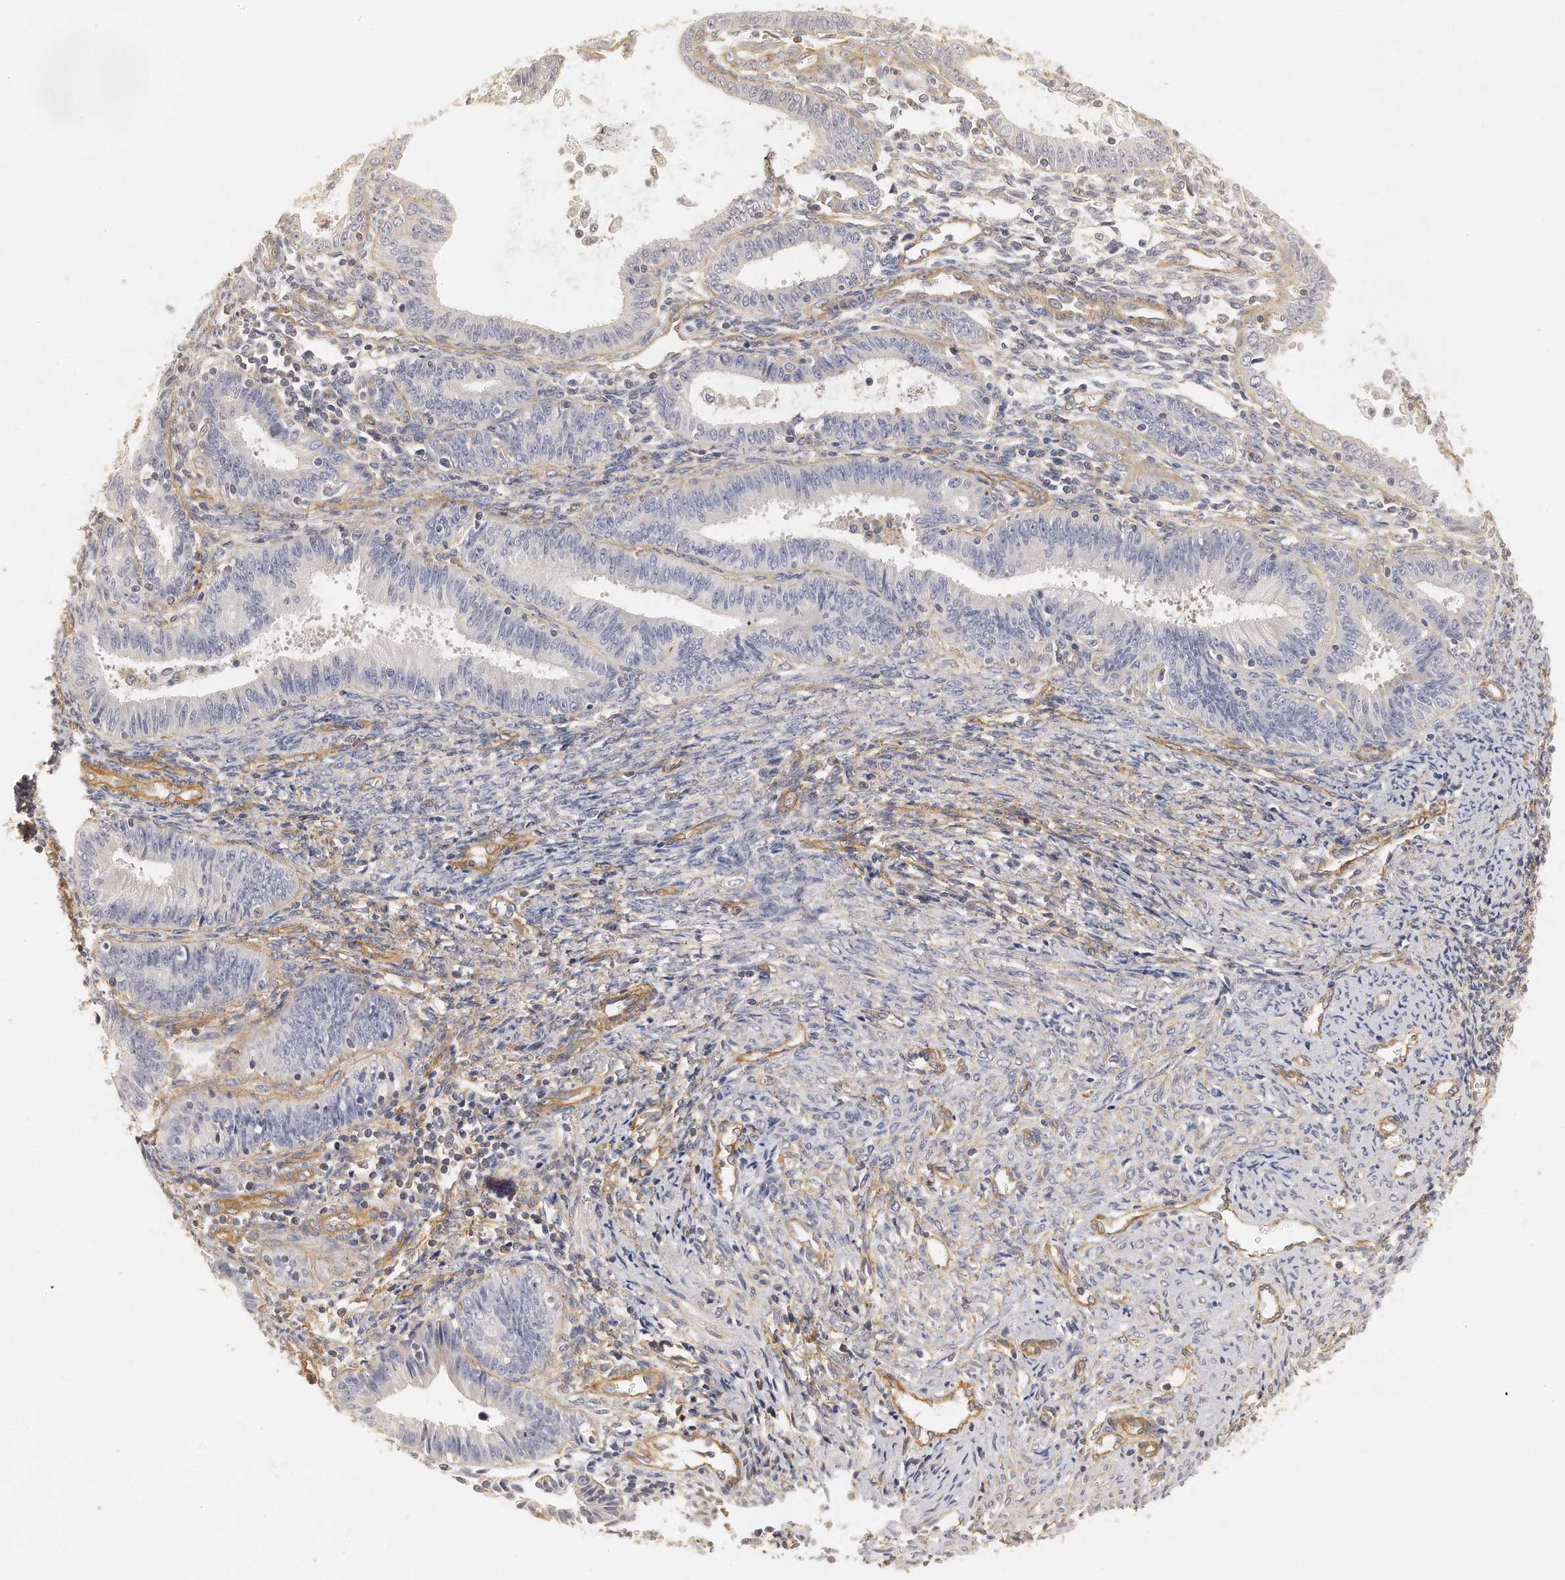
{"staining": {"intensity": "negative", "quantity": "none", "location": "none"}, "tissue": "endometrial cancer", "cell_type": "Tumor cells", "image_type": "cancer", "snomed": [{"axis": "morphology", "description": "Adenocarcinoma, NOS"}, {"axis": "topography", "description": "Endometrium"}], "caption": "Protein analysis of endometrial cancer shows no significant staining in tumor cells.", "gene": "CHST7", "patient": {"sex": "female", "age": 42}}